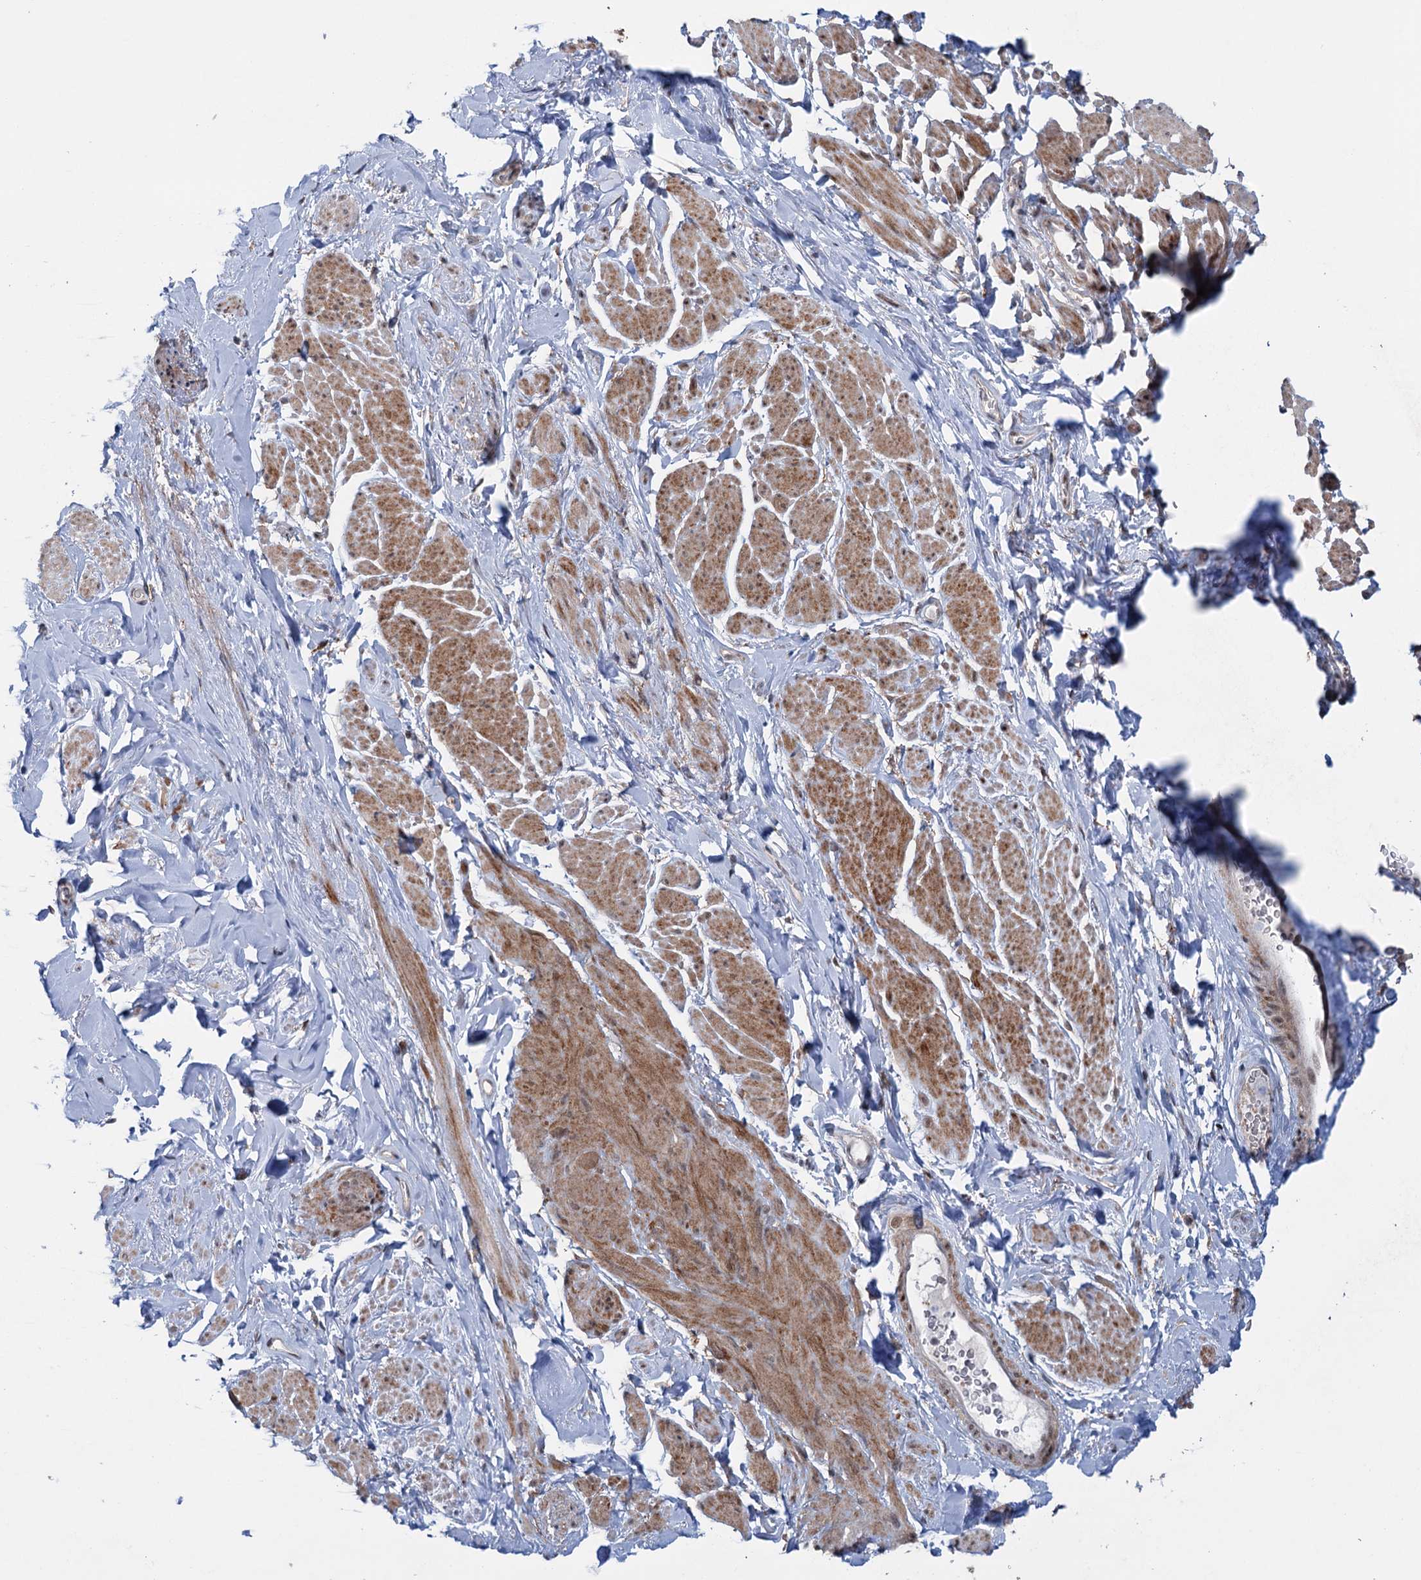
{"staining": {"intensity": "moderate", "quantity": ">75%", "location": "cytoplasmic/membranous,nuclear"}, "tissue": "smooth muscle", "cell_type": "Smooth muscle cells", "image_type": "normal", "snomed": [{"axis": "morphology", "description": "Normal tissue, NOS"}, {"axis": "topography", "description": "Smooth muscle"}, {"axis": "topography", "description": "Peripheral nerve tissue"}], "caption": "A photomicrograph of smooth muscle stained for a protein reveals moderate cytoplasmic/membranous,nuclear brown staining in smooth muscle cells. Using DAB (3,3'-diaminobenzidine) (brown) and hematoxylin (blue) stains, captured at high magnification using brightfield microscopy.", "gene": "FAM53A", "patient": {"sex": "male", "age": 69}}